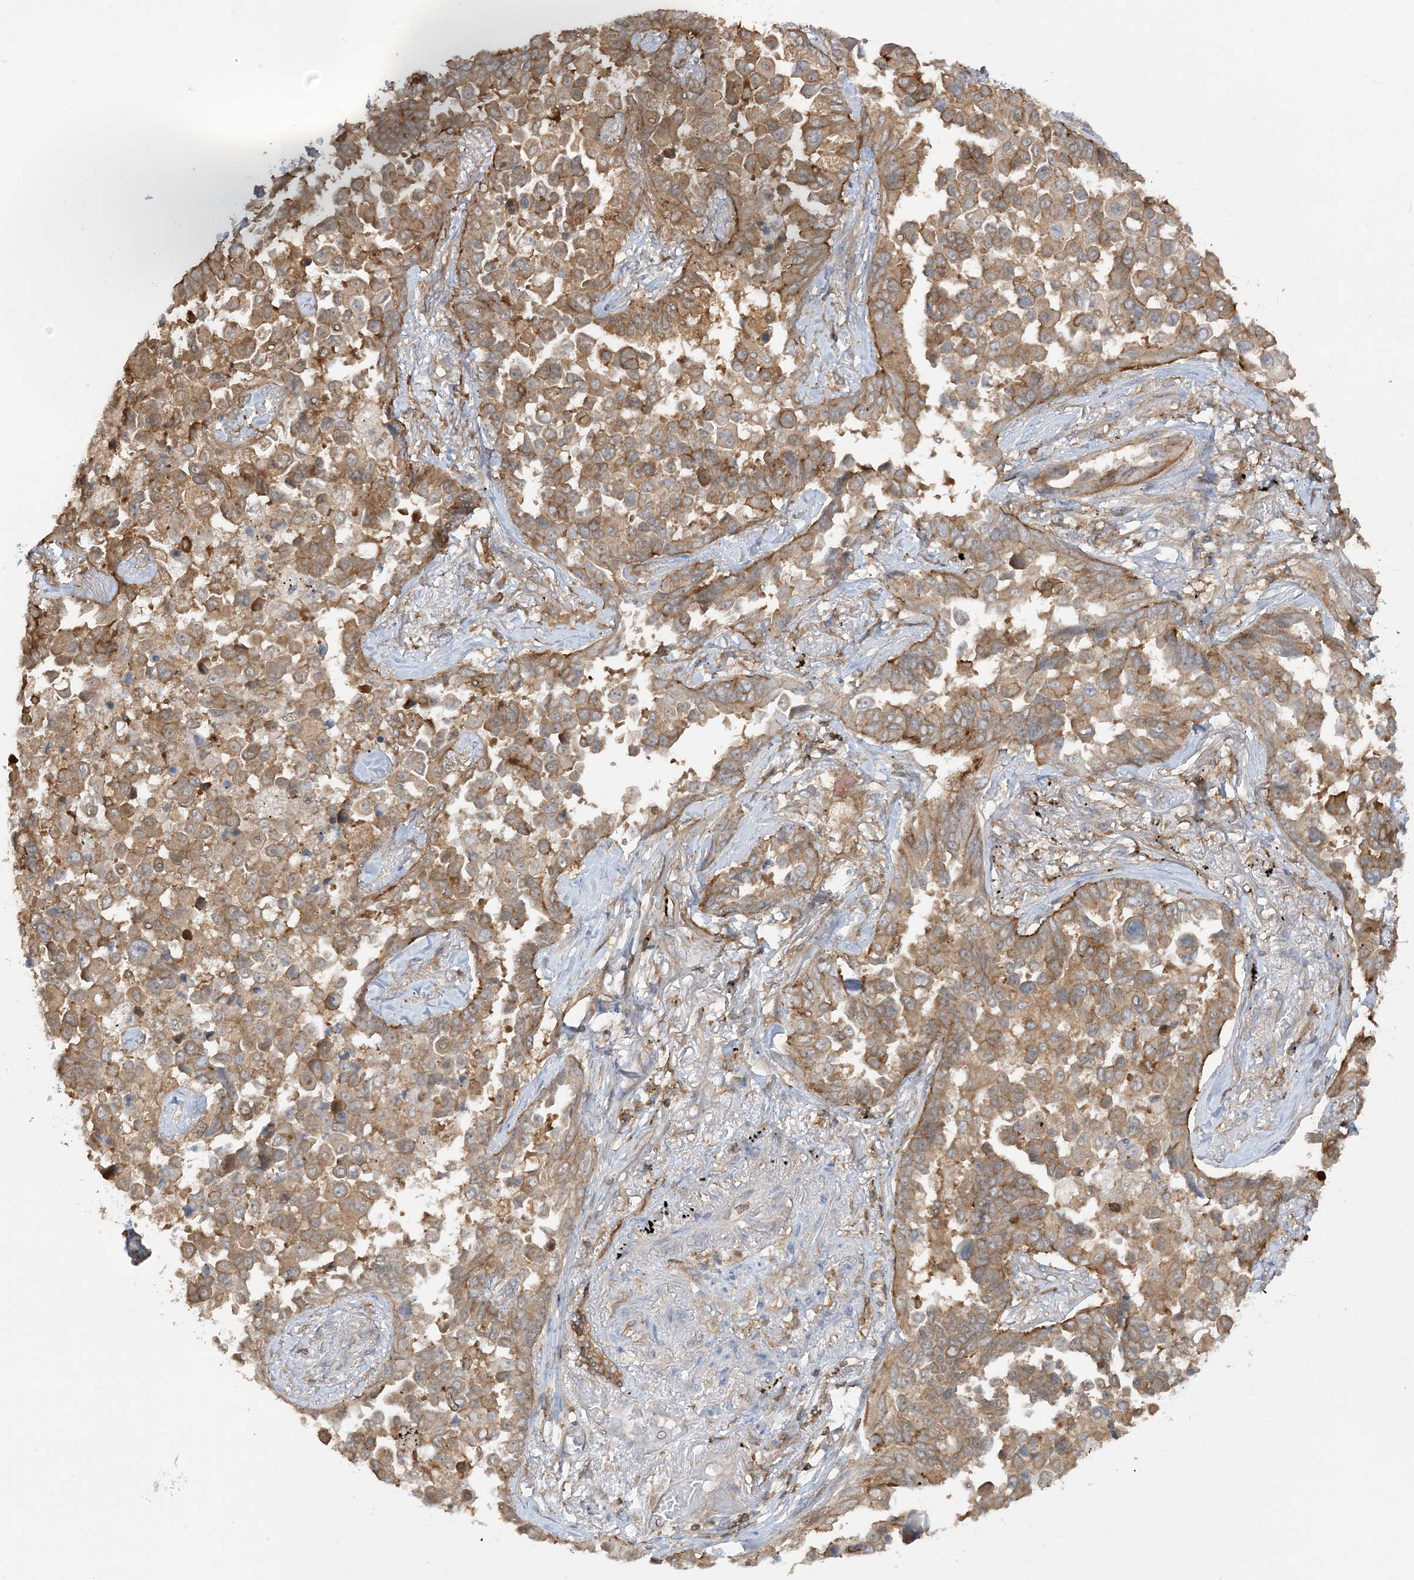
{"staining": {"intensity": "moderate", "quantity": ">75%", "location": "cytoplasmic/membranous"}, "tissue": "lung cancer", "cell_type": "Tumor cells", "image_type": "cancer", "snomed": [{"axis": "morphology", "description": "Adenocarcinoma, NOS"}, {"axis": "topography", "description": "Lung"}], "caption": "Lung cancer (adenocarcinoma) stained for a protein demonstrates moderate cytoplasmic/membranous positivity in tumor cells. (DAB = brown stain, brightfield microscopy at high magnification).", "gene": "CAPZB", "patient": {"sex": "female", "age": 67}}